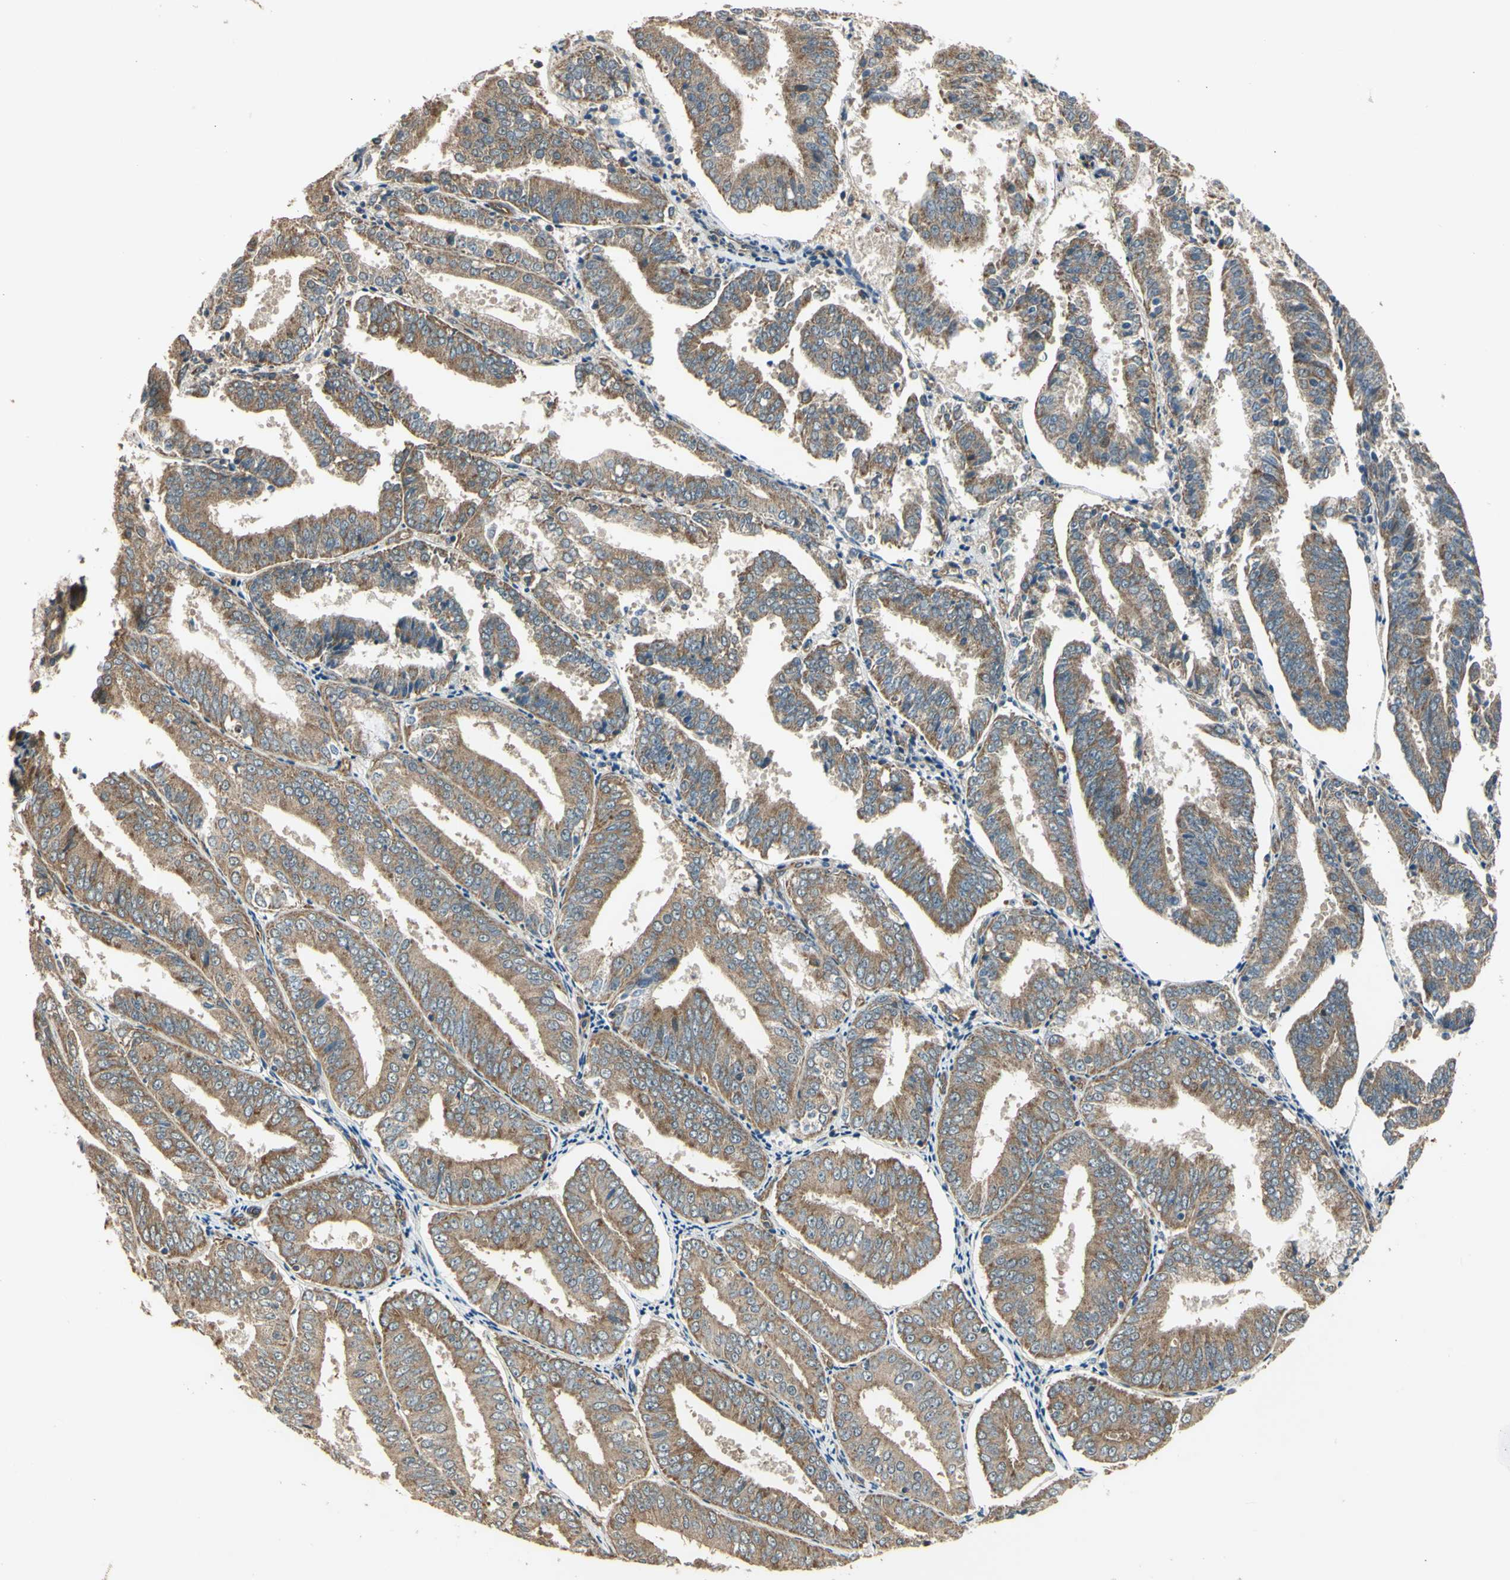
{"staining": {"intensity": "moderate", "quantity": ">75%", "location": "cytoplasmic/membranous"}, "tissue": "endometrial cancer", "cell_type": "Tumor cells", "image_type": "cancer", "snomed": [{"axis": "morphology", "description": "Adenocarcinoma, NOS"}, {"axis": "topography", "description": "Endometrium"}], "caption": "About >75% of tumor cells in human endometrial cancer (adenocarcinoma) exhibit moderate cytoplasmic/membranous protein expression as visualized by brown immunohistochemical staining.", "gene": "EFNB2", "patient": {"sex": "female", "age": 63}}